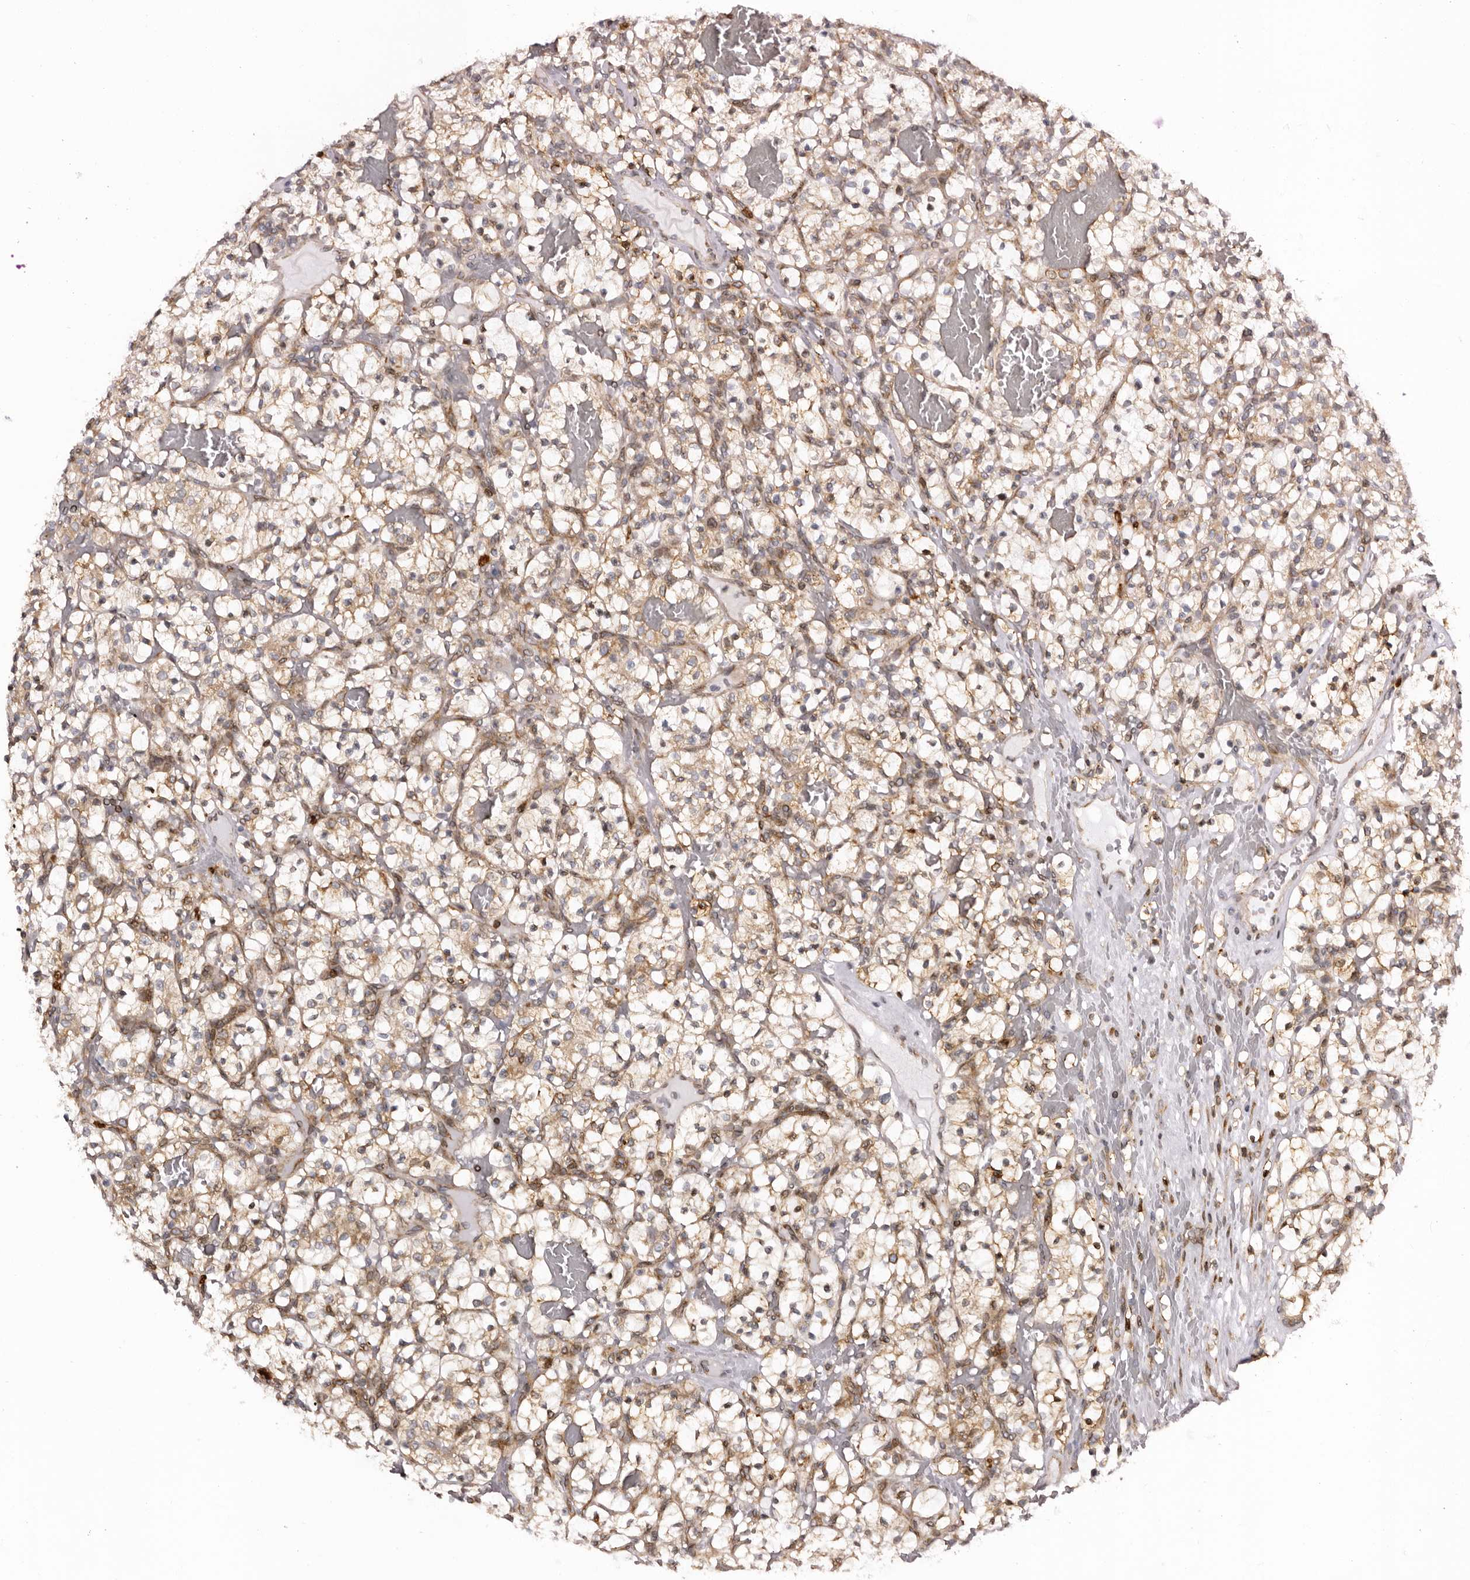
{"staining": {"intensity": "moderate", "quantity": ">75%", "location": "cytoplasmic/membranous"}, "tissue": "renal cancer", "cell_type": "Tumor cells", "image_type": "cancer", "snomed": [{"axis": "morphology", "description": "Adenocarcinoma, NOS"}, {"axis": "topography", "description": "Kidney"}], "caption": "This is an image of immunohistochemistry staining of renal cancer, which shows moderate positivity in the cytoplasmic/membranous of tumor cells.", "gene": "C4orf3", "patient": {"sex": "female", "age": 57}}